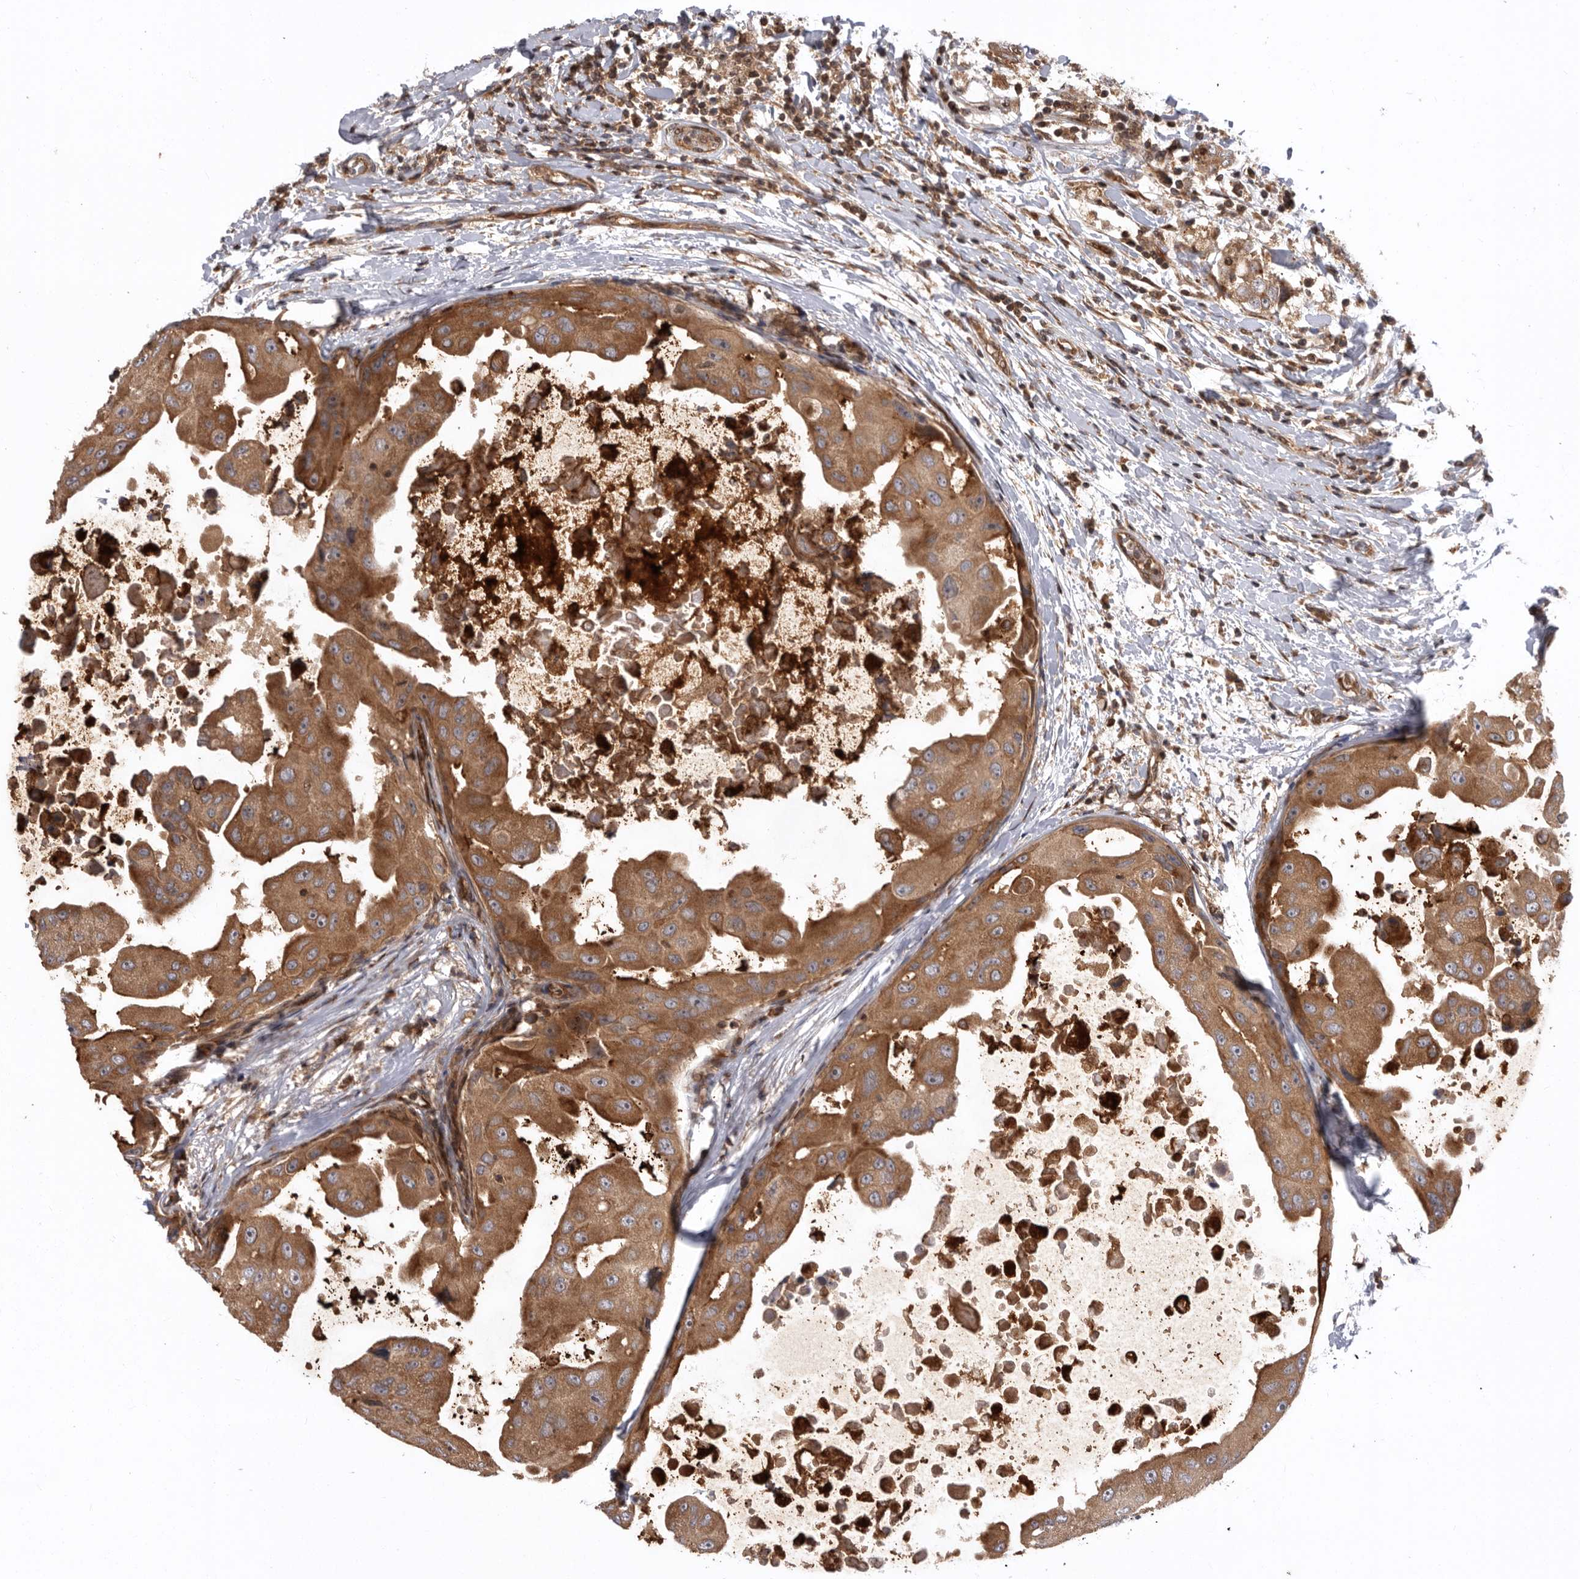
{"staining": {"intensity": "moderate", "quantity": ">75%", "location": "cytoplasmic/membranous"}, "tissue": "breast cancer", "cell_type": "Tumor cells", "image_type": "cancer", "snomed": [{"axis": "morphology", "description": "Duct carcinoma"}, {"axis": "topography", "description": "Breast"}], "caption": "A brown stain labels moderate cytoplasmic/membranous staining of a protein in infiltrating ductal carcinoma (breast) tumor cells. (IHC, brightfield microscopy, high magnification).", "gene": "DHDDS", "patient": {"sex": "female", "age": 27}}